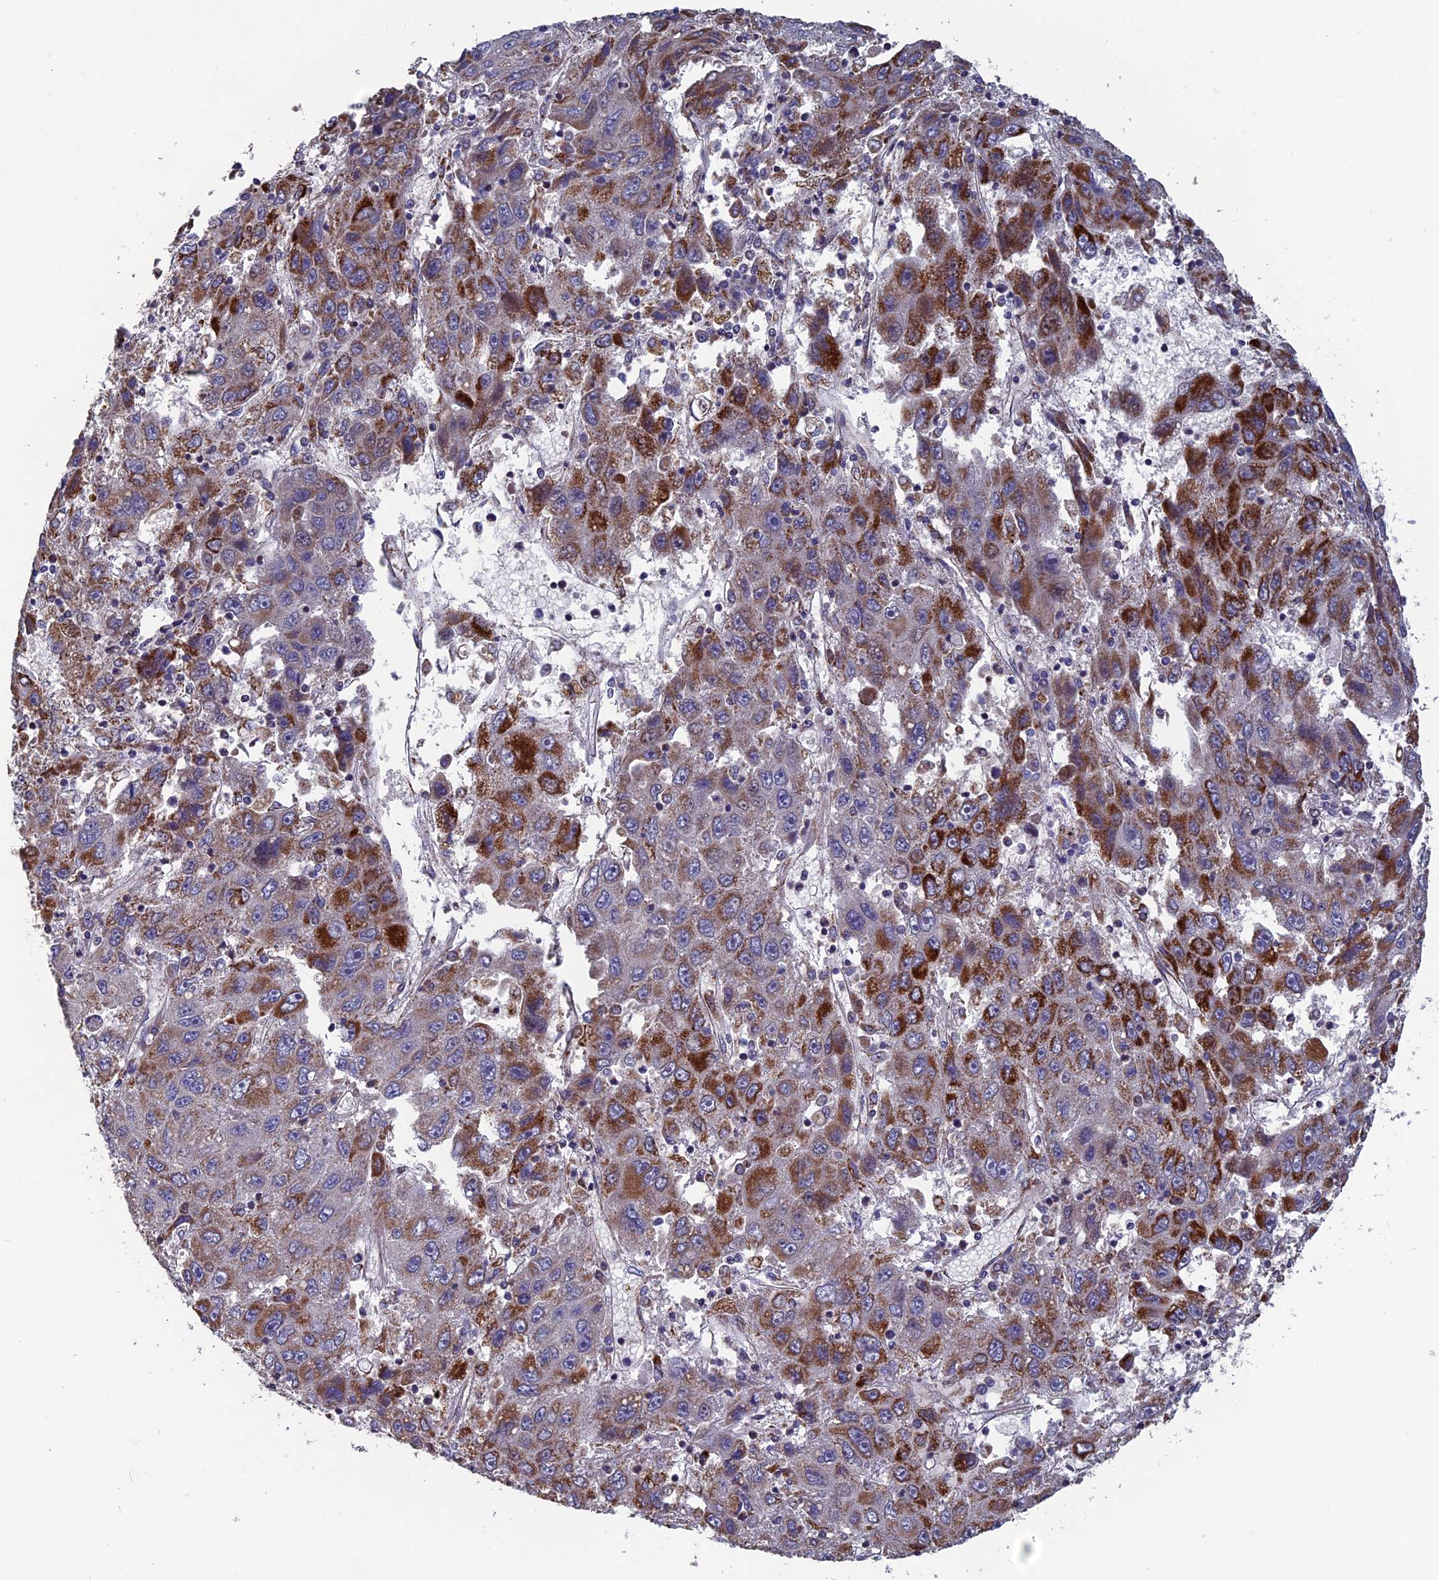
{"staining": {"intensity": "moderate", "quantity": ">75%", "location": "cytoplasmic/membranous"}, "tissue": "liver cancer", "cell_type": "Tumor cells", "image_type": "cancer", "snomed": [{"axis": "morphology", "description": "Carcinoma, Hepatocellular, NOS"}, {"axis": "topography", "description": "Liver"}], "caption": "A histopathology image of hepatocellular carcinoma (liver) stained for a protein reveals moderate cytoplasmic/membranous brown staining in tumor cells.", "gene": "TGFA", "patient": {"sex": "male", "age": 49}}